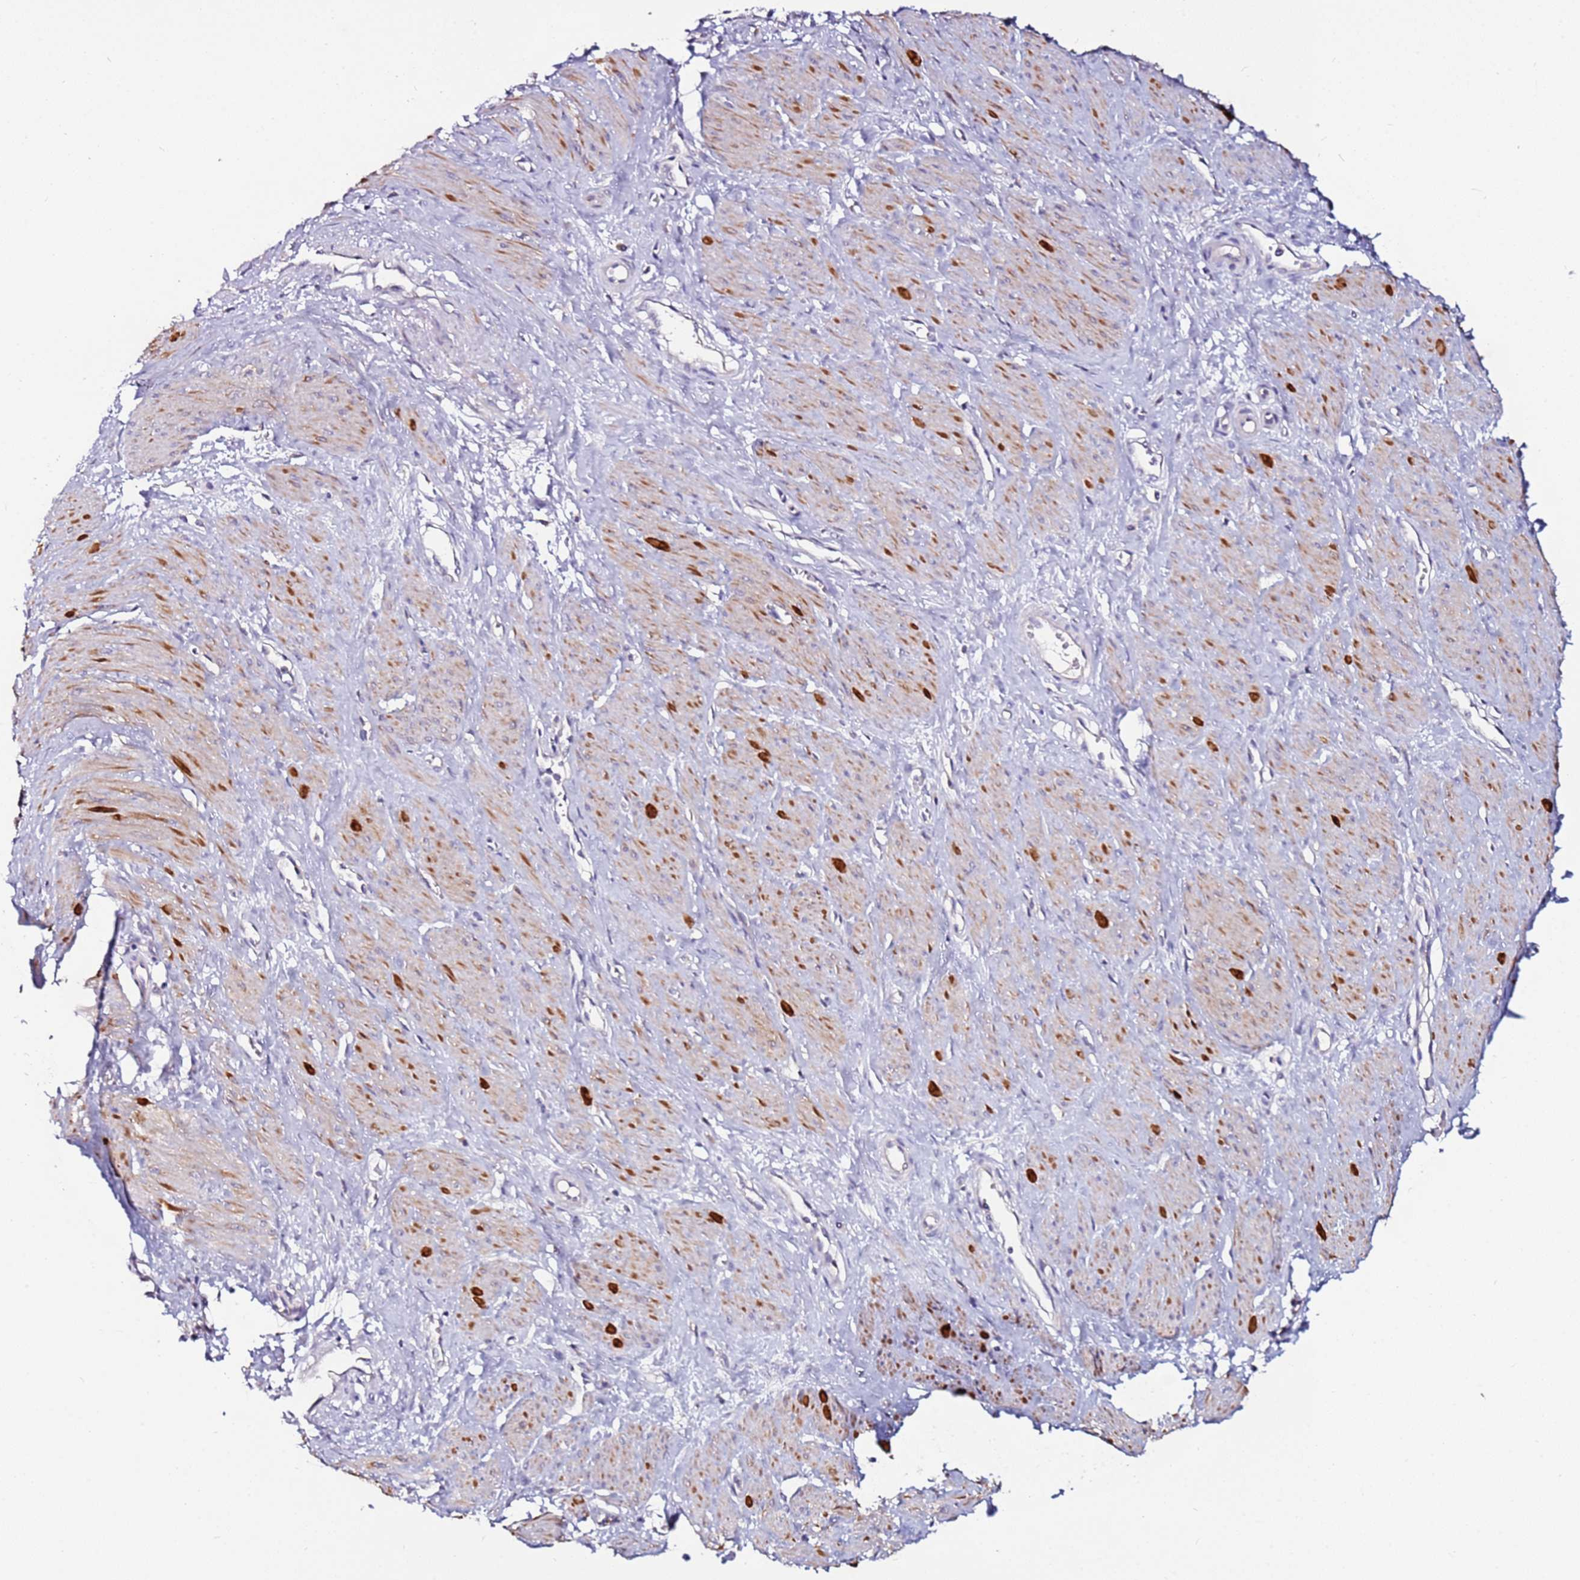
{"staining": {"intensity": "moderate", "quantity": "25%-75%", "location": "cytoplasmic/membranous"}, "tissue": "smooth muscle", "cell_type": "Smooth muscle cells", "image_type": "normal", "snomed": [{"axis": "morphology", "description": "Normal tissue, NOS"}, {"axis": "topography", "description": "Smooth muscle"}, {"axis": "topography", "description": "Uterus"}], "caption": "About 25%-75% of smooth muscle cells in benign smooth muscle exhibit moderate cytoplasmic/membranous protein positivity as visualized by brown immunohistochemical staining.", "gene": "SRRM5", "patient": {"sex": "female", "age": 39}}